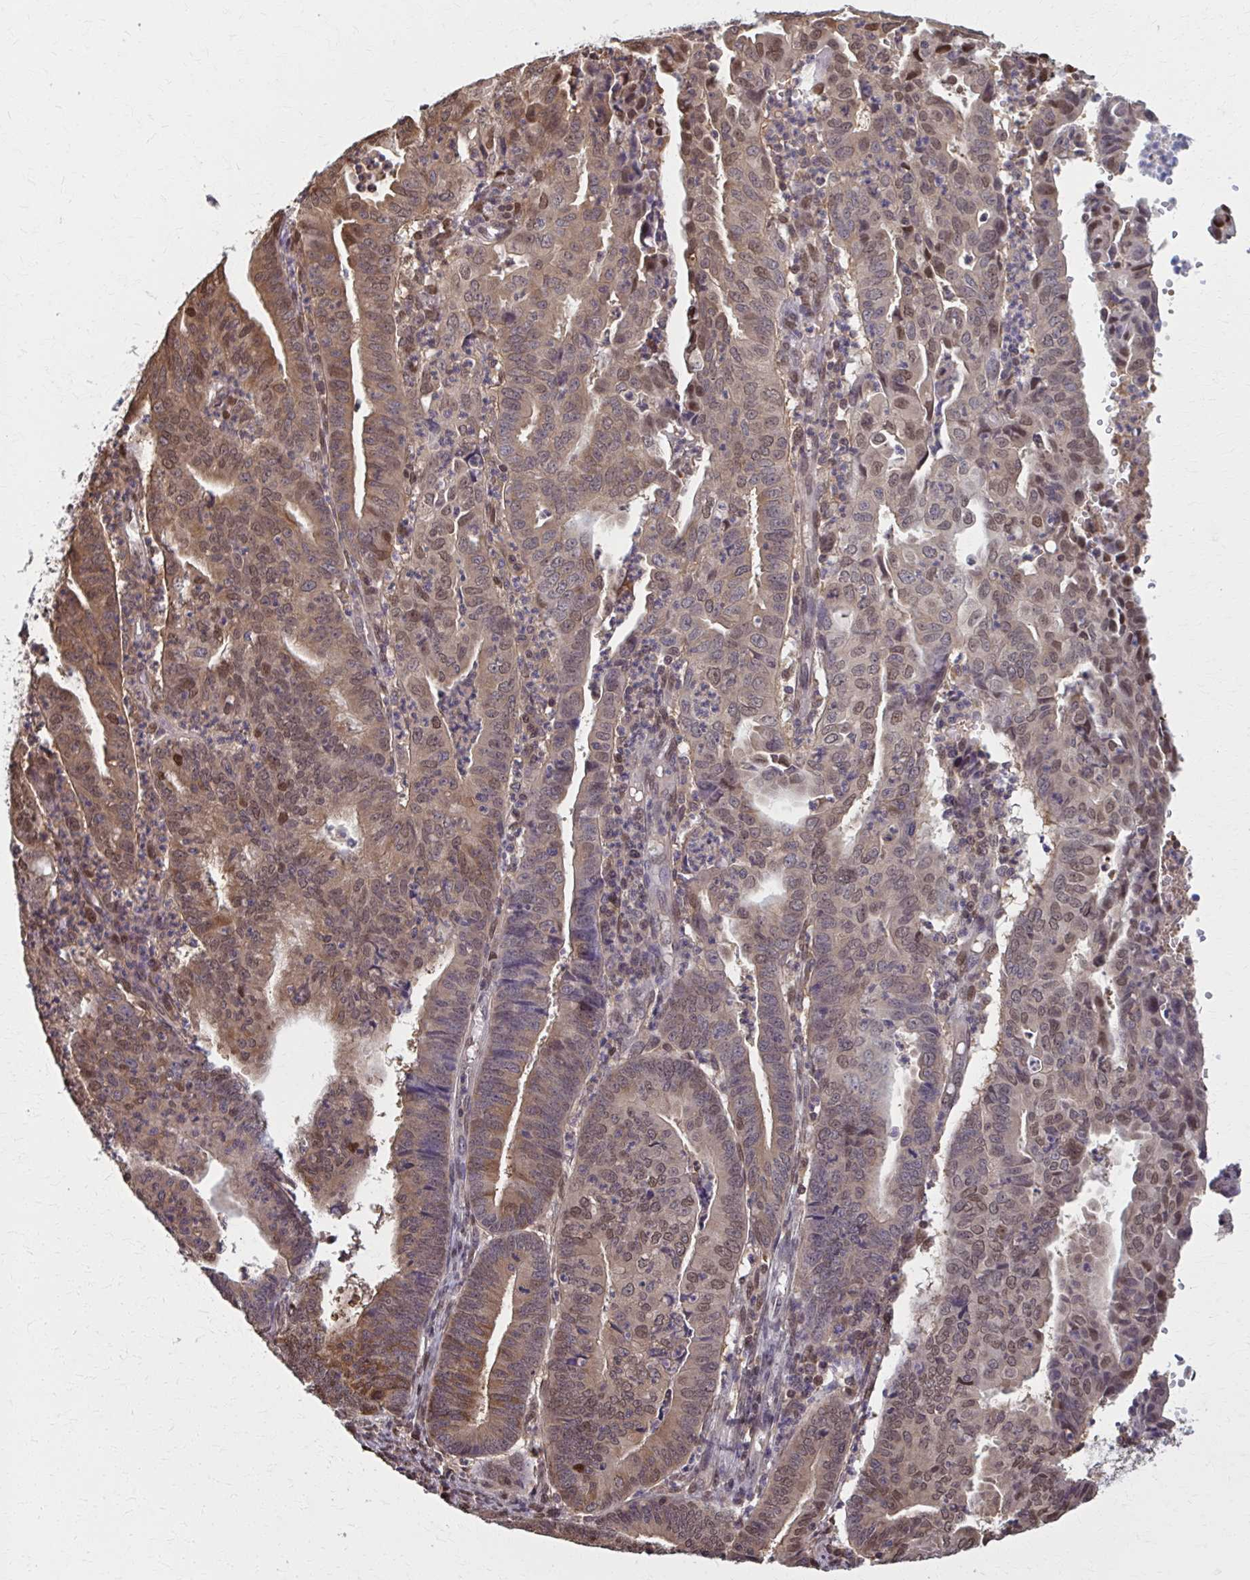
{"staining": {"intensity": "moderate", "quantity": ">75%", "location": "cytoplasmic/membranous,nuclear"}, "tissue": "endometrial cancer", "cell_type": "Tumor cells", "image_type": "cancer", "snomed": [{"axis": "morphology", "description": "Adenocarcinoma, NOS"}, {"axis": "topography", "description": "Endometrium"}], "caption": "IHC image of human endometrial cancer stained for a protein (brown), which displays medium levels of moderate cytoplasmic/membranous and nuclear staining in approximately >75% of tumor cells.", "gene": "MDH1", "patient": {"sex": "female", "age": 60}}